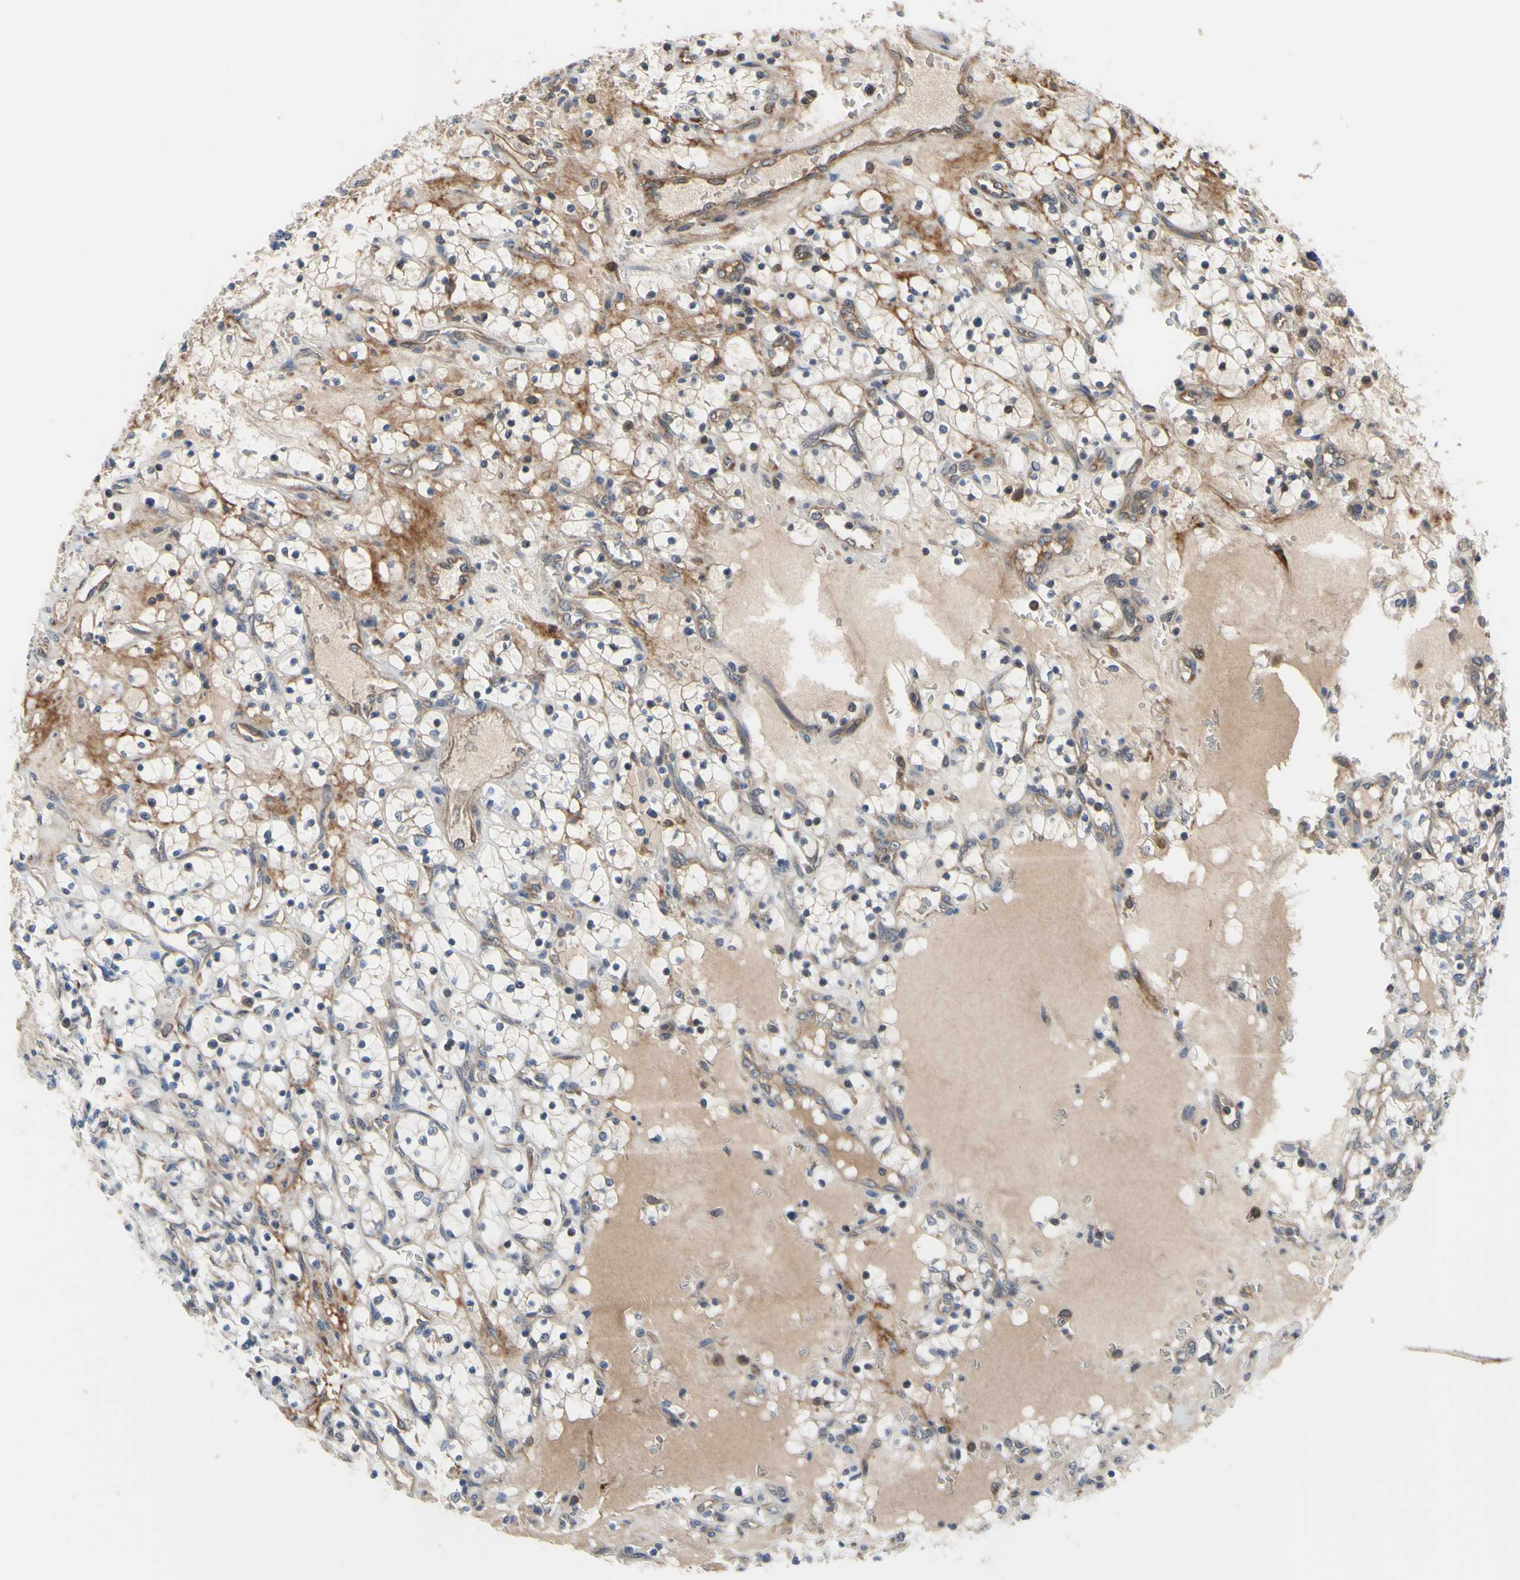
{"staining": {"intensity": "moderate", "quantity": "<25%", "location": "cytoplasmic/membranous"}, "tissue": "renal cancer", "cell_type": "Tumor cells", "image_type": "cancer", "snomed": [{"axis": "morphology", "description": "Adenocarcinoma, NOS"}, {"axis": "topography", "description": "Kidney"}], "caption": "A histopathology image of adenocarcinoma (renal) stained for a protein demonstrates moderate cytoplasmic/membranous brown staining in tumor cells.", "gene": "XIAP", "patient": {"sex": "female", "age": 69}}